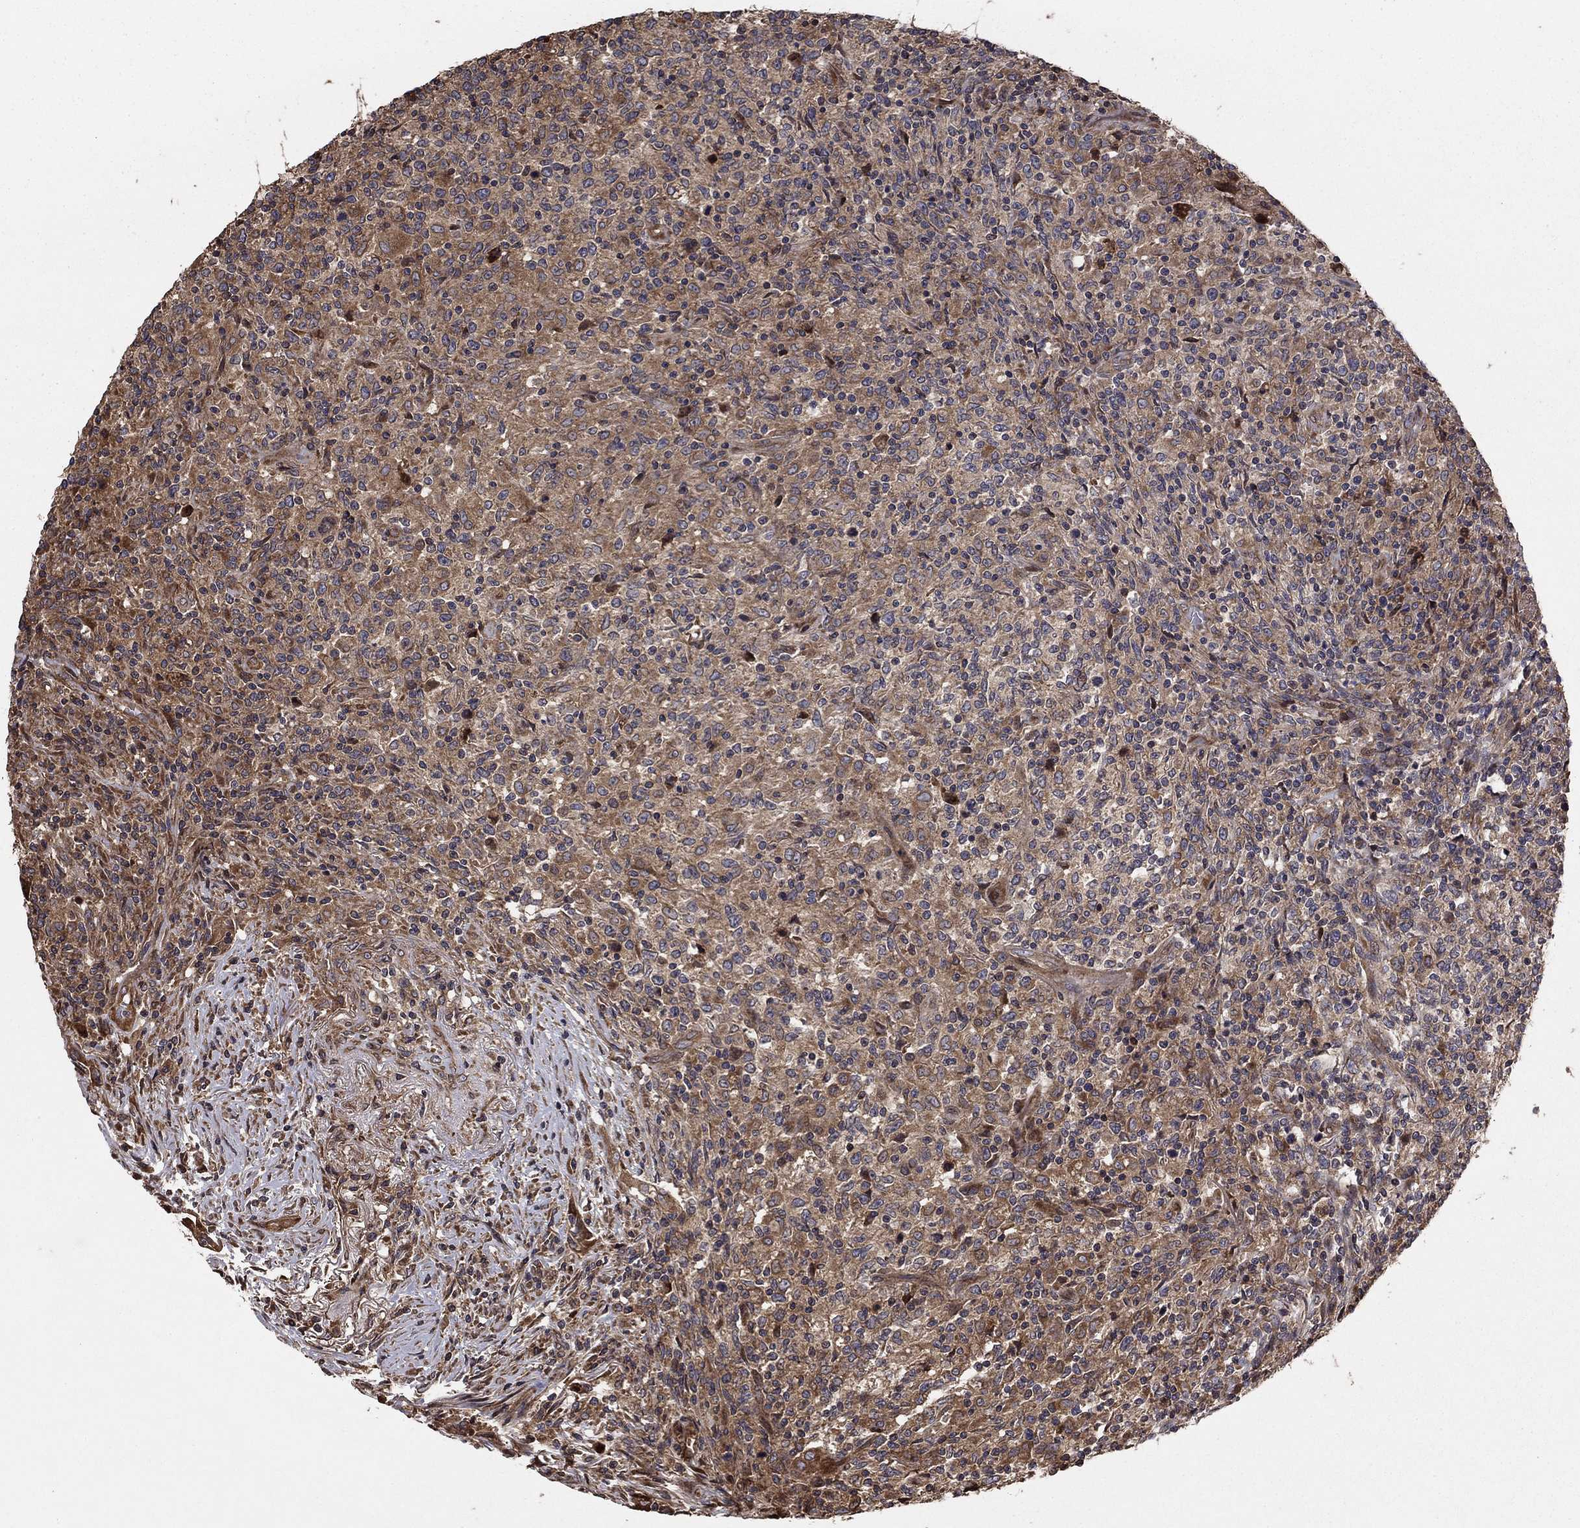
{"staining": {"intensity": "moderate", "quantity": "<25%", "location": "cytoplasmic/membranous"}, "tissue": "lymphoma", "cell_type": "Tumor cells", "image_type": "cancer", "snomed": [{"axis": "morphology", "description": "Malignant lymphoma, non-Hodgkin's type, High grade"}, {"axis": "topography", "description": "Lung"}], "caption": "Immunohistochemical staining of human lymphoma displays low levels of moderate cytoplasmic/membranous protein positivity in about <25% of tumor cells.", "gene": "BABAM2", "patient": {"sex": "male", "age": 79}}